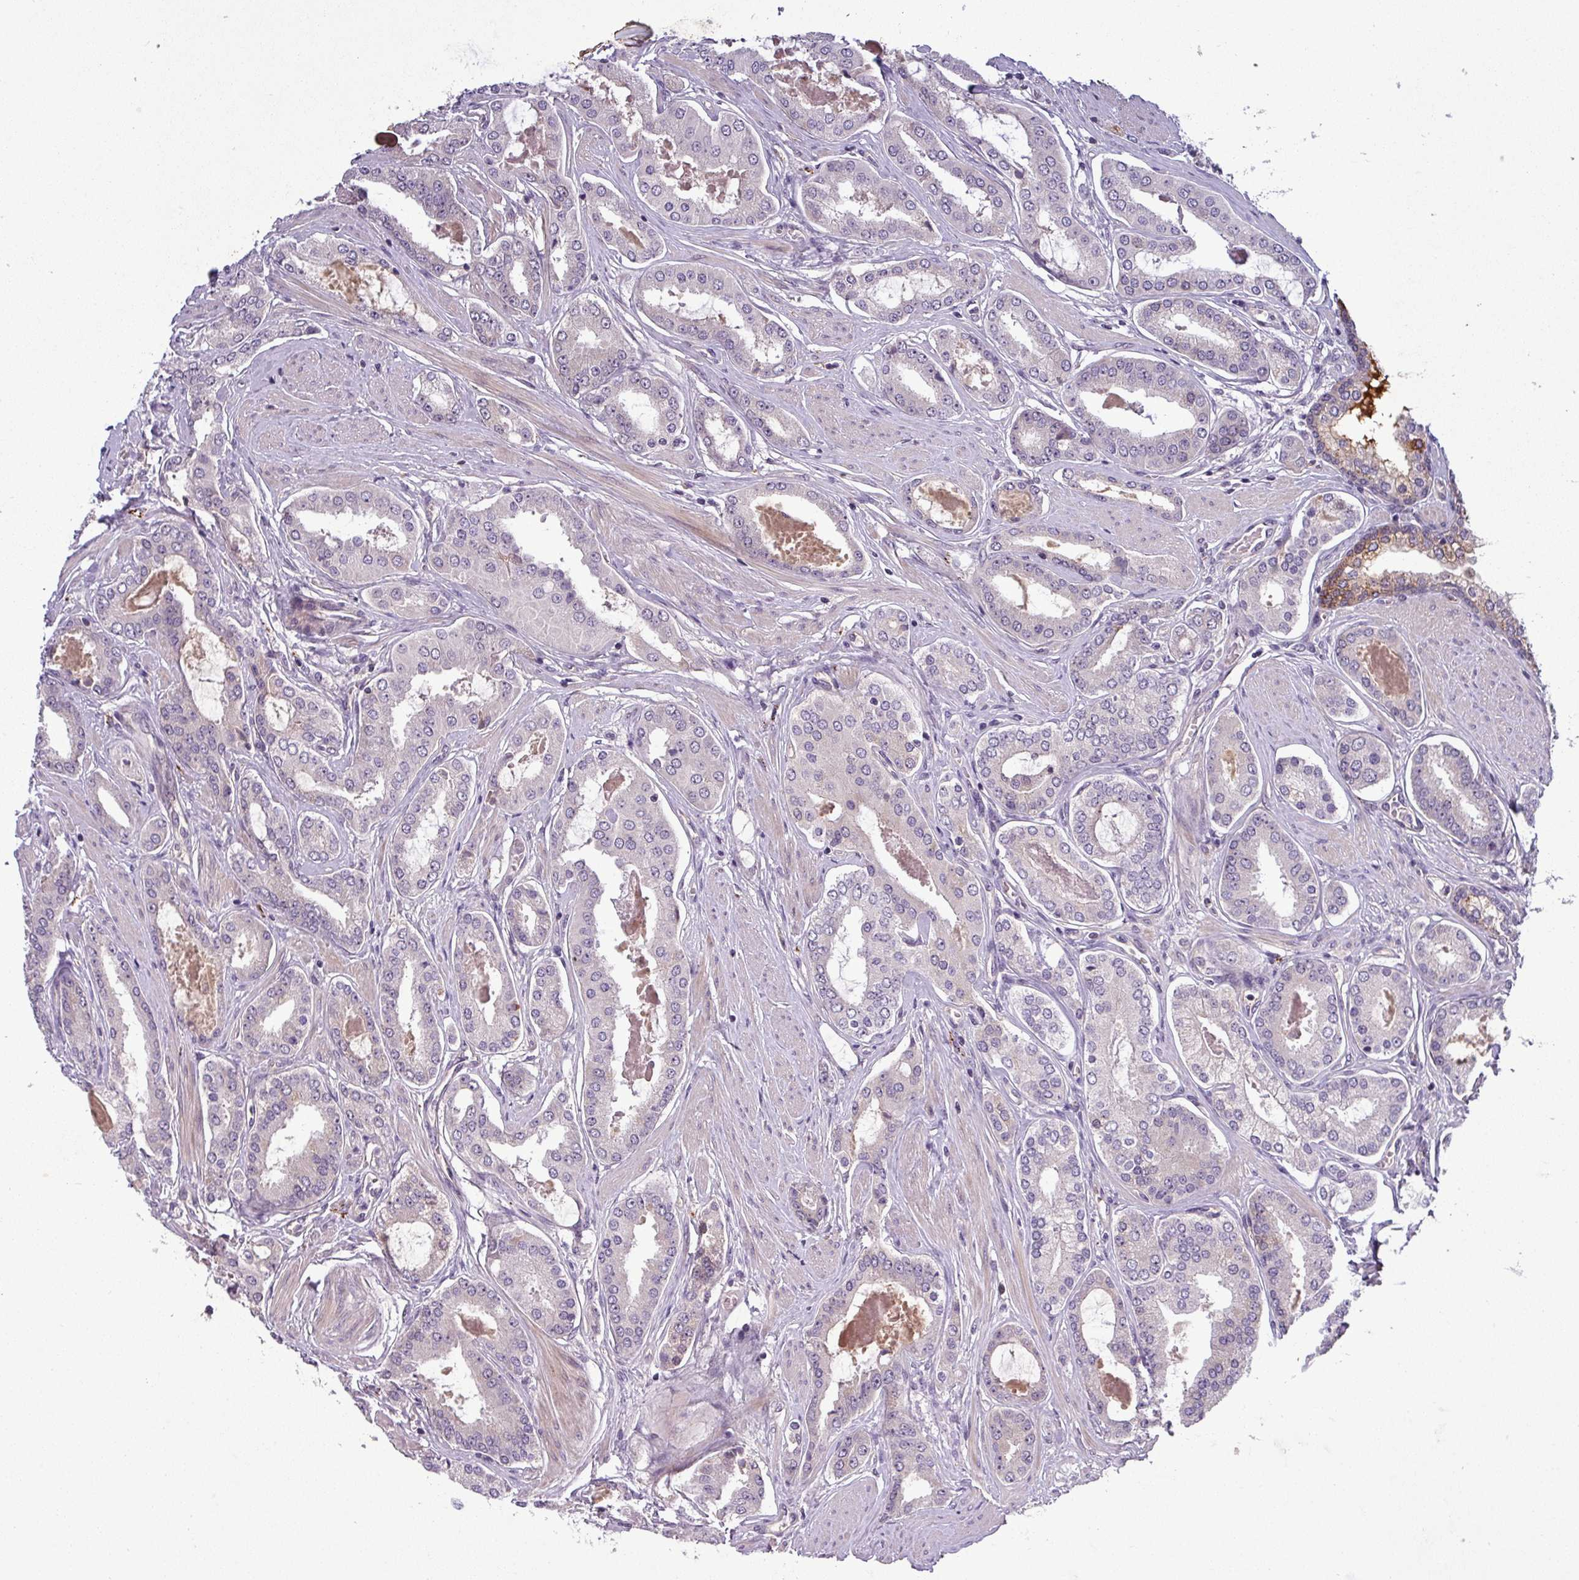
{"staining": {"intensity": "negative", "quantity": "none", "location": "none"}, "tissue": "prostate cancer", "cell_type": "Tumor cells", "image_type": "cancer", "snomed": [{"axis": "morphology", "description": "Adenocarcinoma, Low grade"}, {"axis": "topography", "description": "Prostate"}], "caption": "Immunohistochemistry (IHC) photomicrograph of human prostate adenocarcinoma (low-grade) stained for a protein (brown), which reveals no positivity in tumor cells.", "gene": "PUS1", "patient": {"sex": "male", "age": 42}}